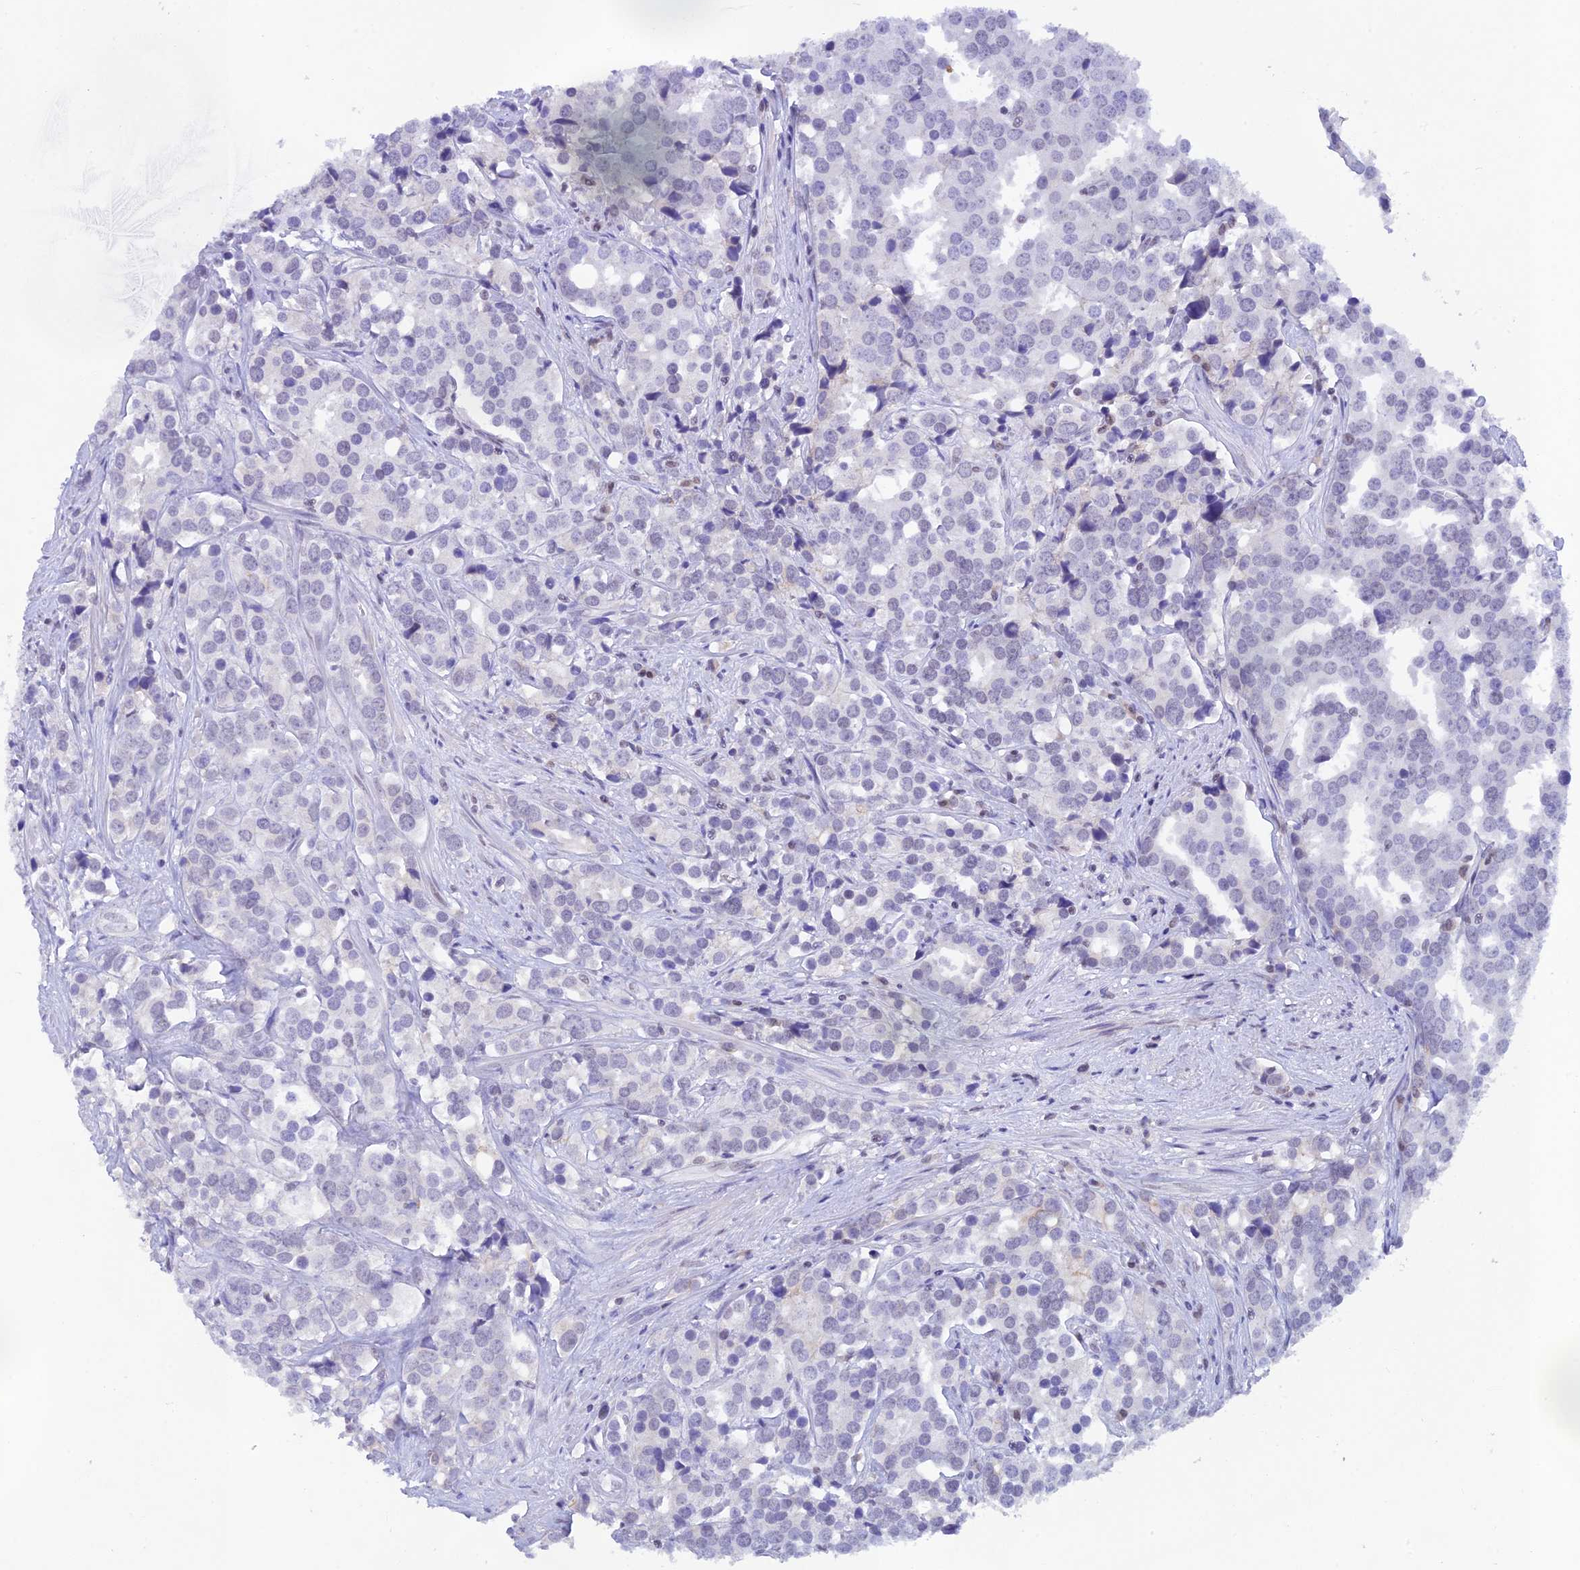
{"staining": {"intensity": "negative", "quantity": "none", "location": "none"}, "tissue": "prostate cancer", "cell_type": "Tumor cells", "image_type": "cancer", "snomed": [{"axis": "morphology", "description": "Adenocarcinoma, High grade"}, {"axis": "topography", "description": "Prostate"}], "caption": "Immunohistochemistry (IHC) histopathology image of neoplastic tissue: prostate cancer (adenocarcinoma (high-grade)) stained with DAB demonstrates no significant protein expression in tumor cells.", "gene": "THAP11", "patient": {"sex": "male", "age": 71}}